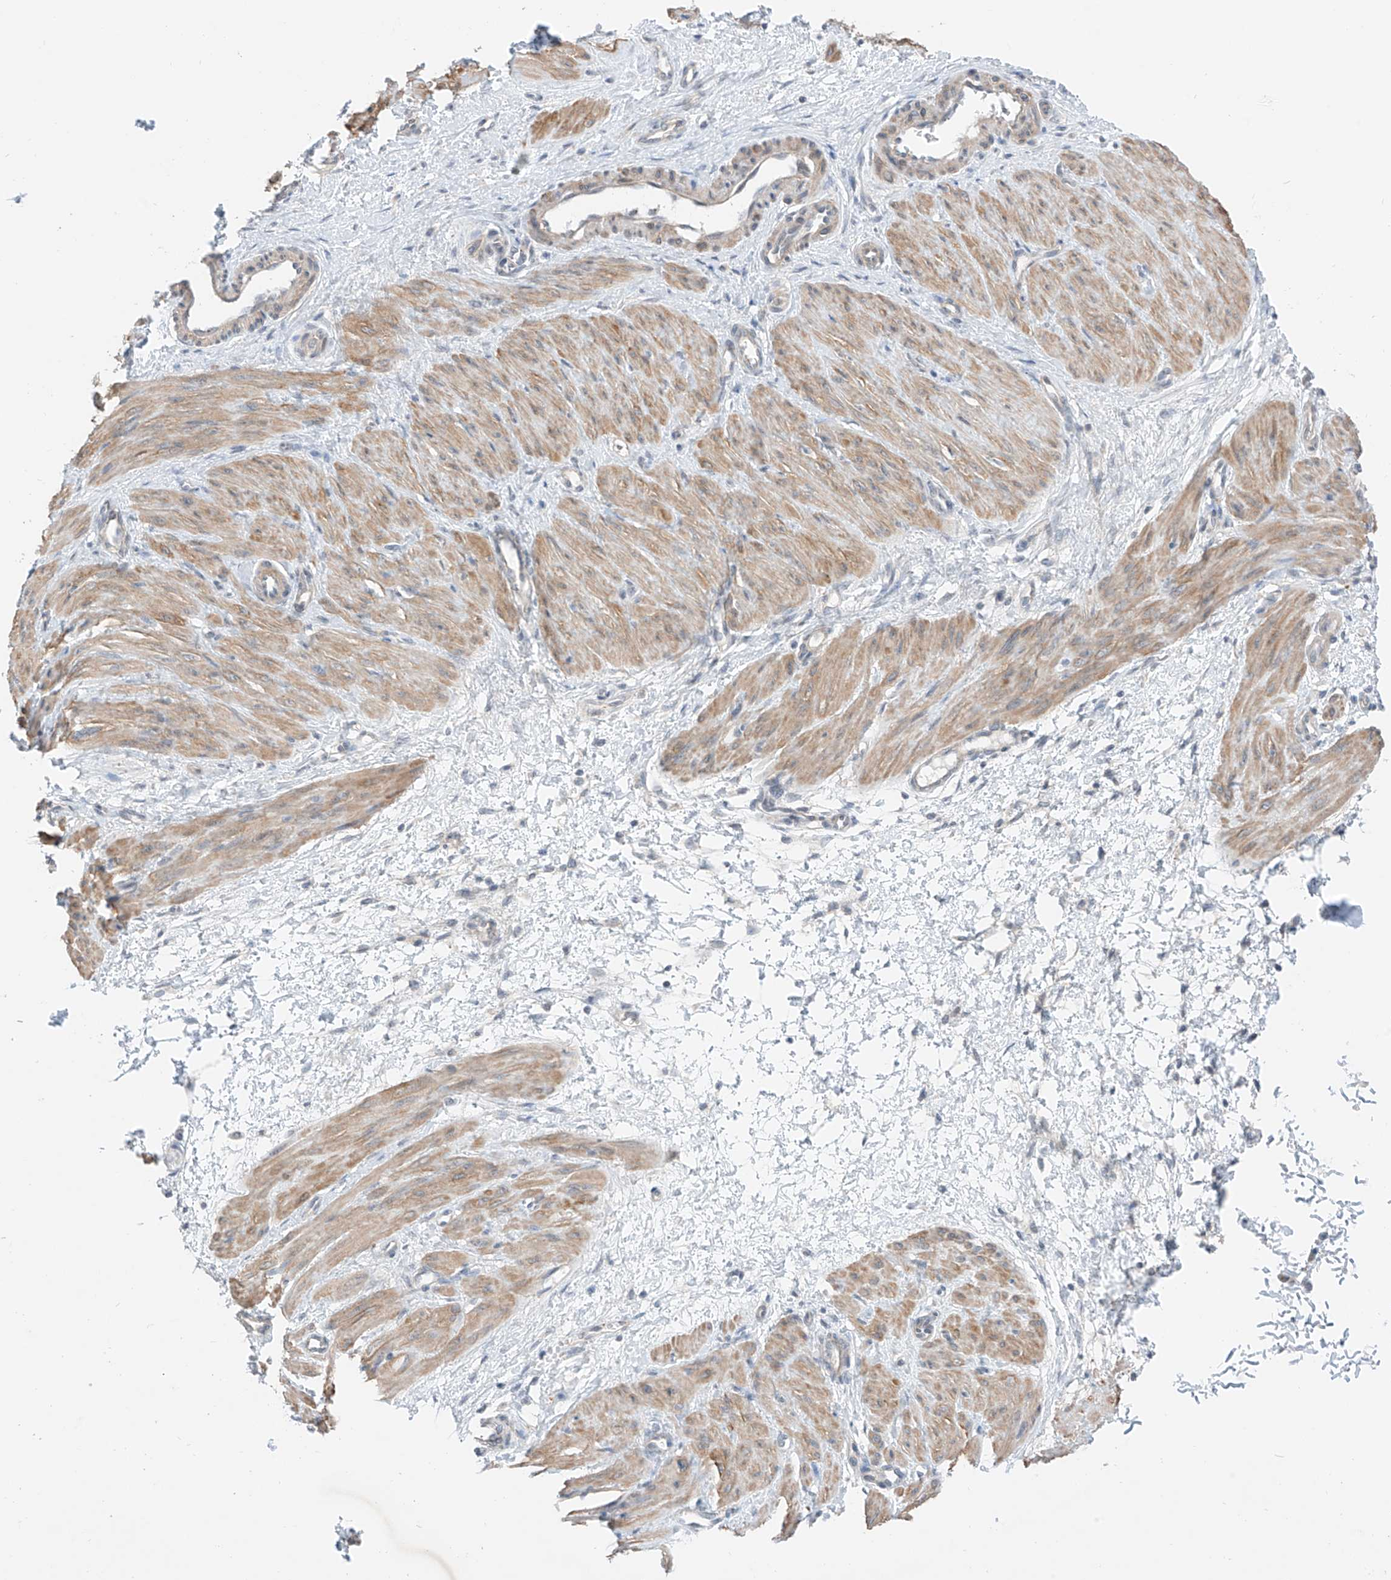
{"staining": {"intensity": "moderate", "quantity": ">75%", "location": "cytoplasmic/membranous"}, "tissue": "smooth muscle", "cell_type": "Smooth muscle cells", "image_type": "normal", "snomed": [{"axis": "morphology", "description": "Normal tissue, NOS"}, {"axis": "topography", "description": "Endometrium"}], "caption": "Smooth muscle stained with DAB (3,3'-diaminobenzidine) immunohistochemistry demonstrates medium levels of moderate cytoplasmic/membranous positivity in about >75% of smooth muscle cells.", "gene": "ABLIM2", "patient": {"sex": "female", "age": 33}}